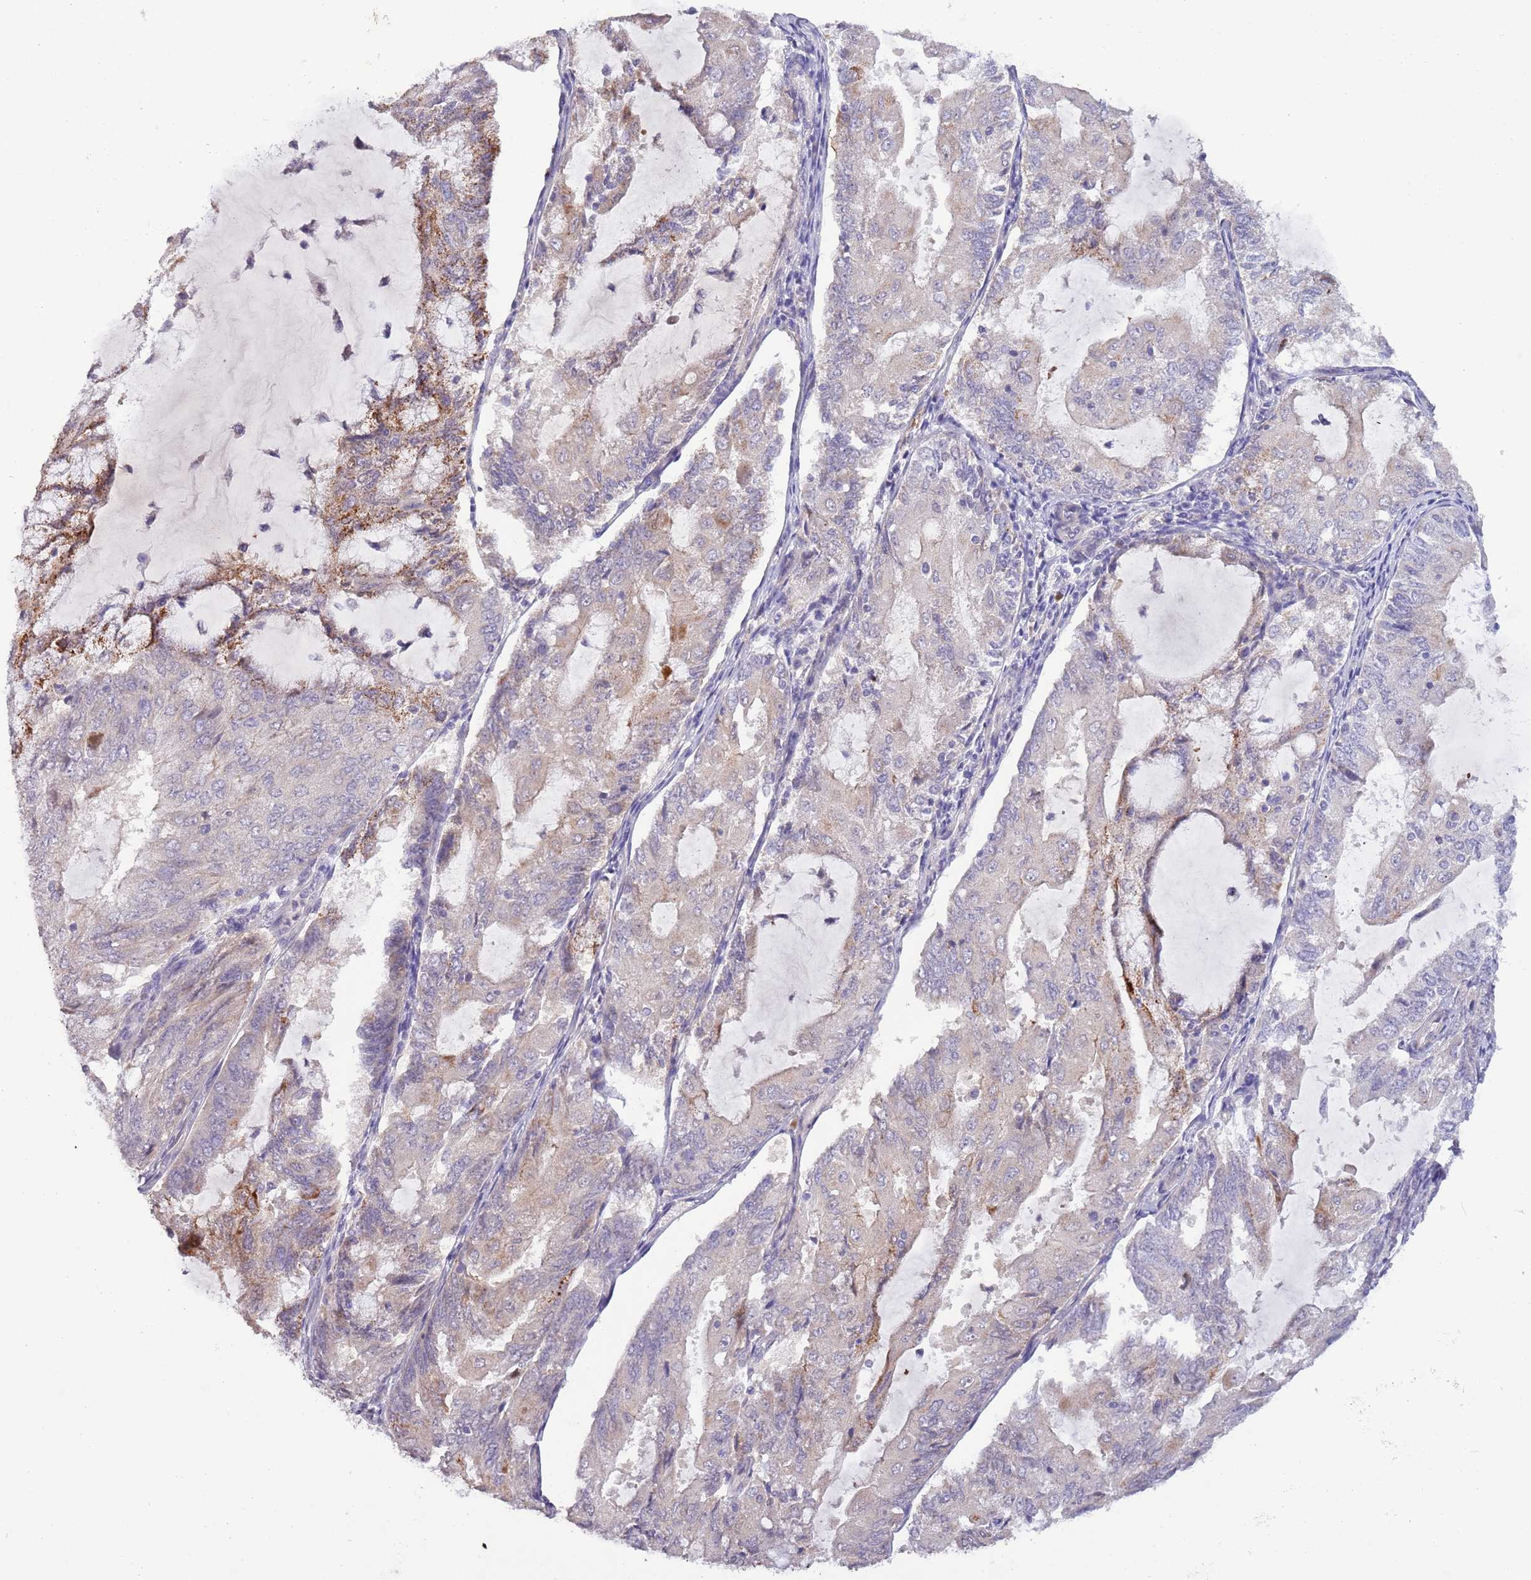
{"staining": {"intensity": "negative", "quantity": "none", "location": "none"}, "tissue": "endometrial cancer", "cell_type": "Tumor cells", "image_type": "cancer", "snomed": [{"axis": "morphology", "description": "Adenocarcinoma, NOS"}, {"axis": "topography", "description": "Endometrium"}], "caption": "Tumor cells are negative for protein expression in human endometrial cancer.", "gene": "ZNF658", "patient": {"sex": "female", "age": 81}}